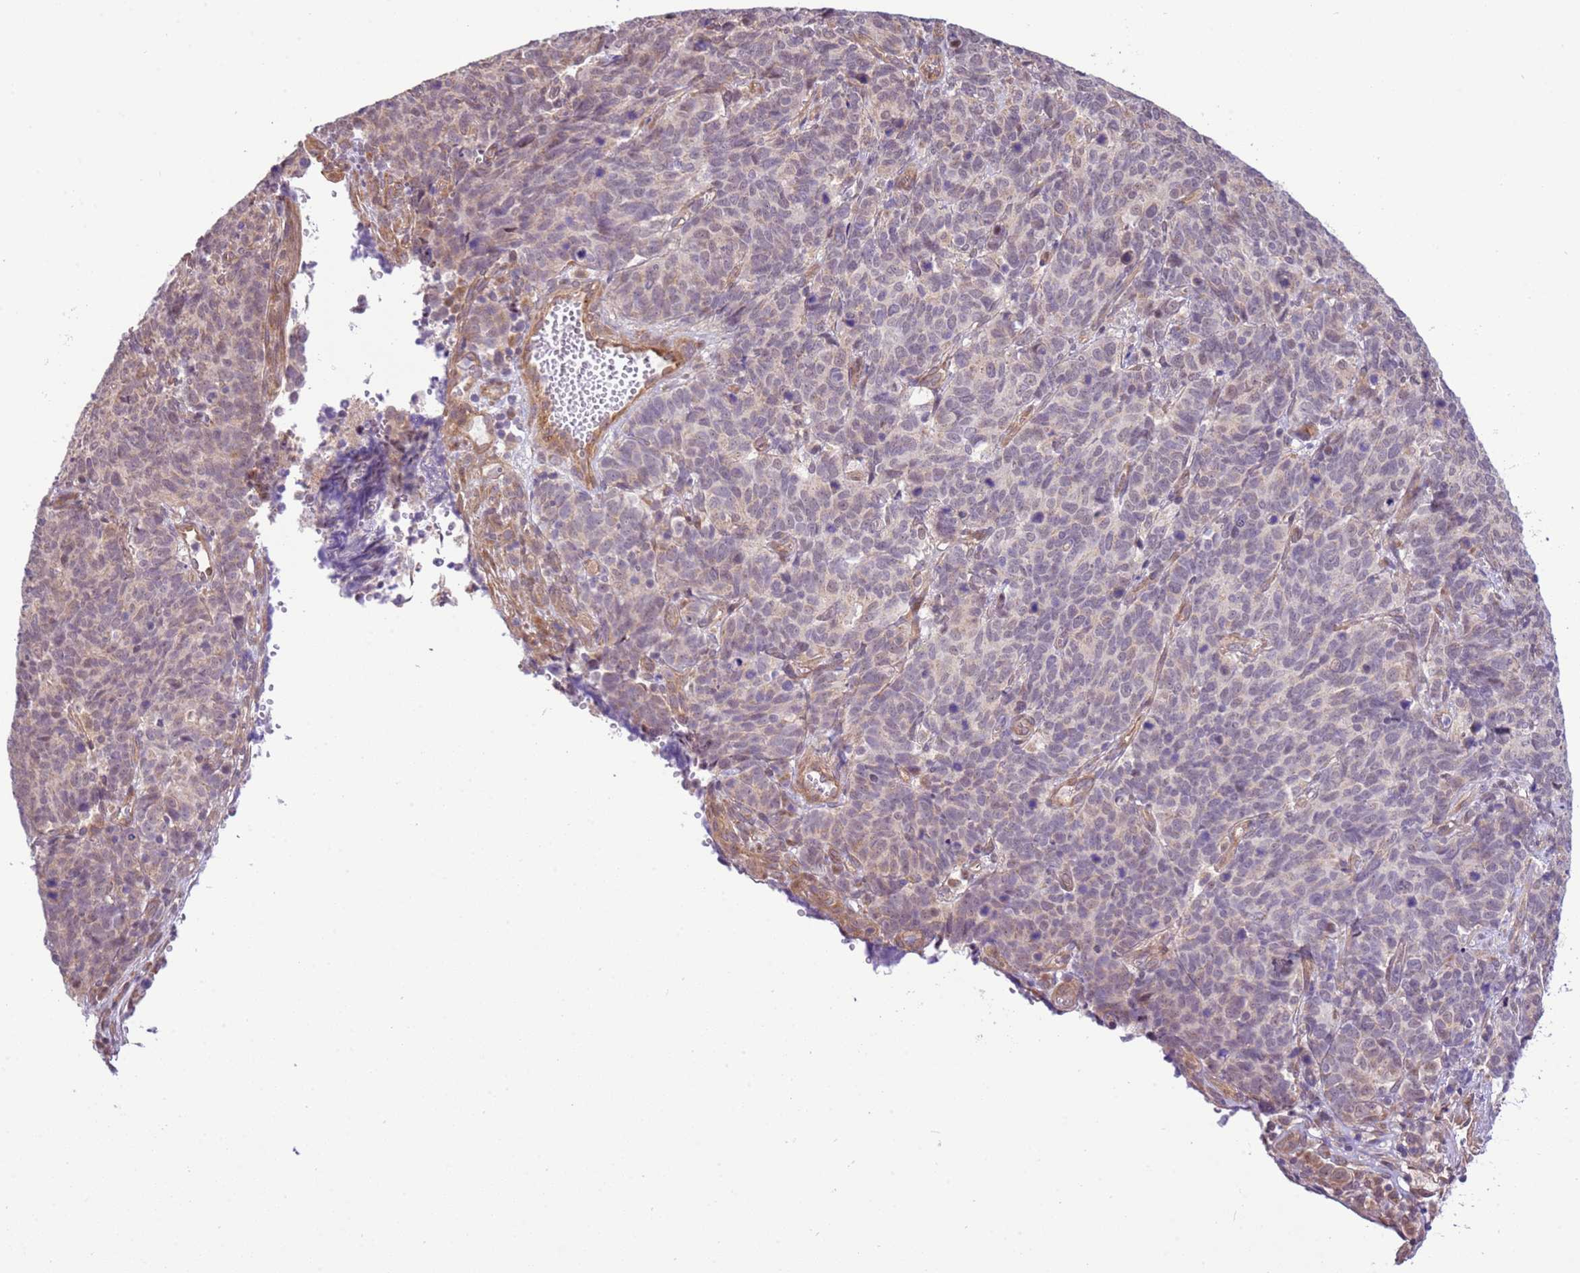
{"staining": {"intensity": "negative", "quantity": "none", "location": "none"}, "tissue": "cervical cancer", "cell_type": "Tumor cells", "image_type": "cancer", "snomed": [{"axis": "morphology", "description": "Squamous cell carcinoma, NOS"}, {"axis": "topography", "description": "Cervix"}], "caption": "Protein analysis of cervical cancer (squamous cell carcinoma) displays no significant expression in tumor cells.", "gene": "SCARA3", "patient": {"sex": "female", "age": 60}}